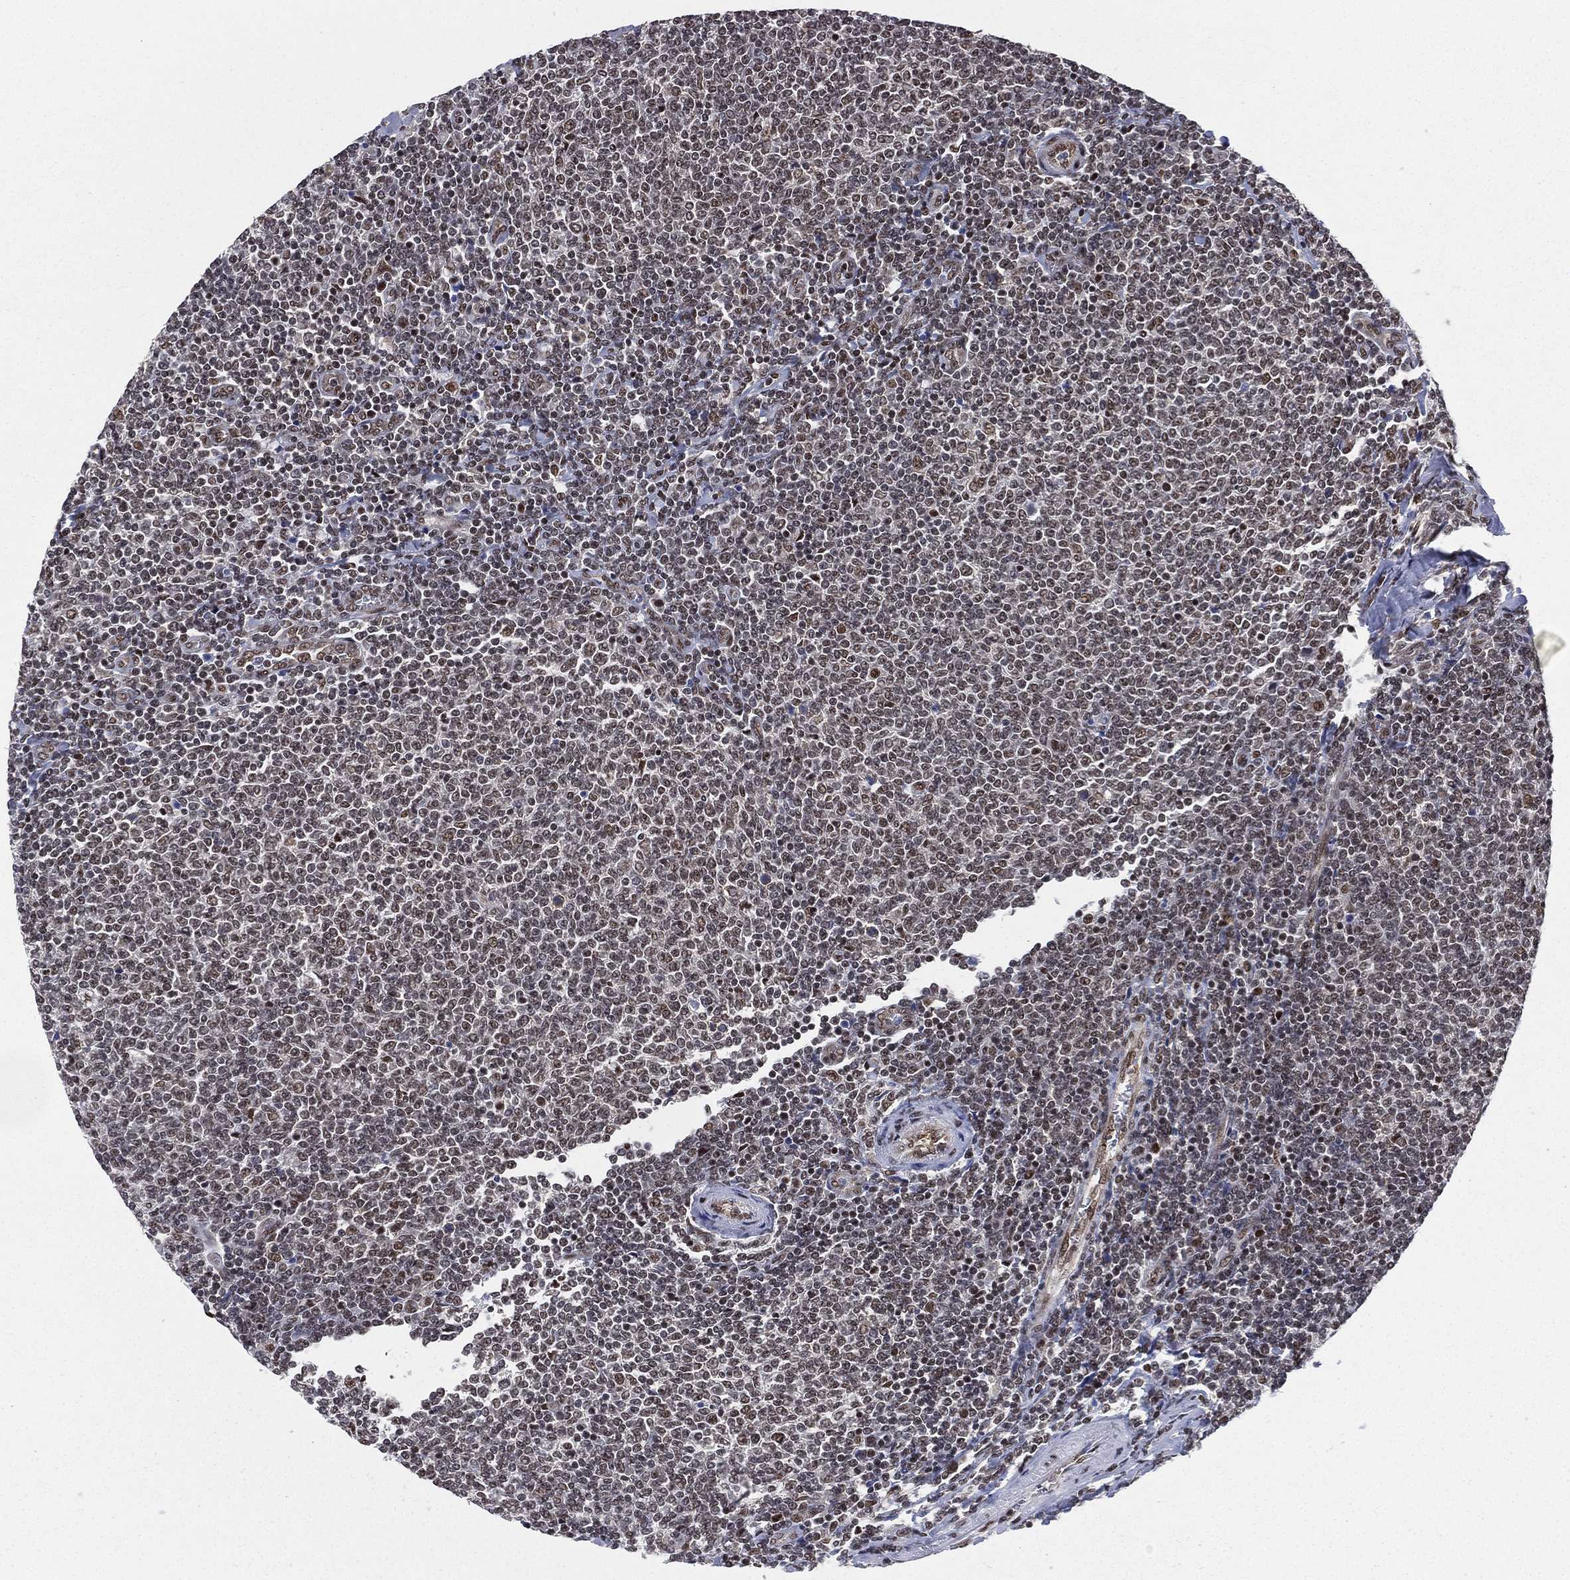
{"staining": {"intensity": "negative", "quantity": "none", "location": "none"}, "tissue": "lymphoma", "cell_type": "Tumor cells", "image_type": "cancer", "snomed": [{"axis": "morphology", "description": "Malignant lymphoma, non-Hodgkin's type, Low grade"}, {"axis": "topography", "description": "Lymph node"}], "caption": "Protein analysis of malignant lymphoma, non-Hodgkin's type (low-grade) exhibits no significant expression in tumor cells.", "gene": "FUBP3", "patient": {"sex": "male", "age": 52}}